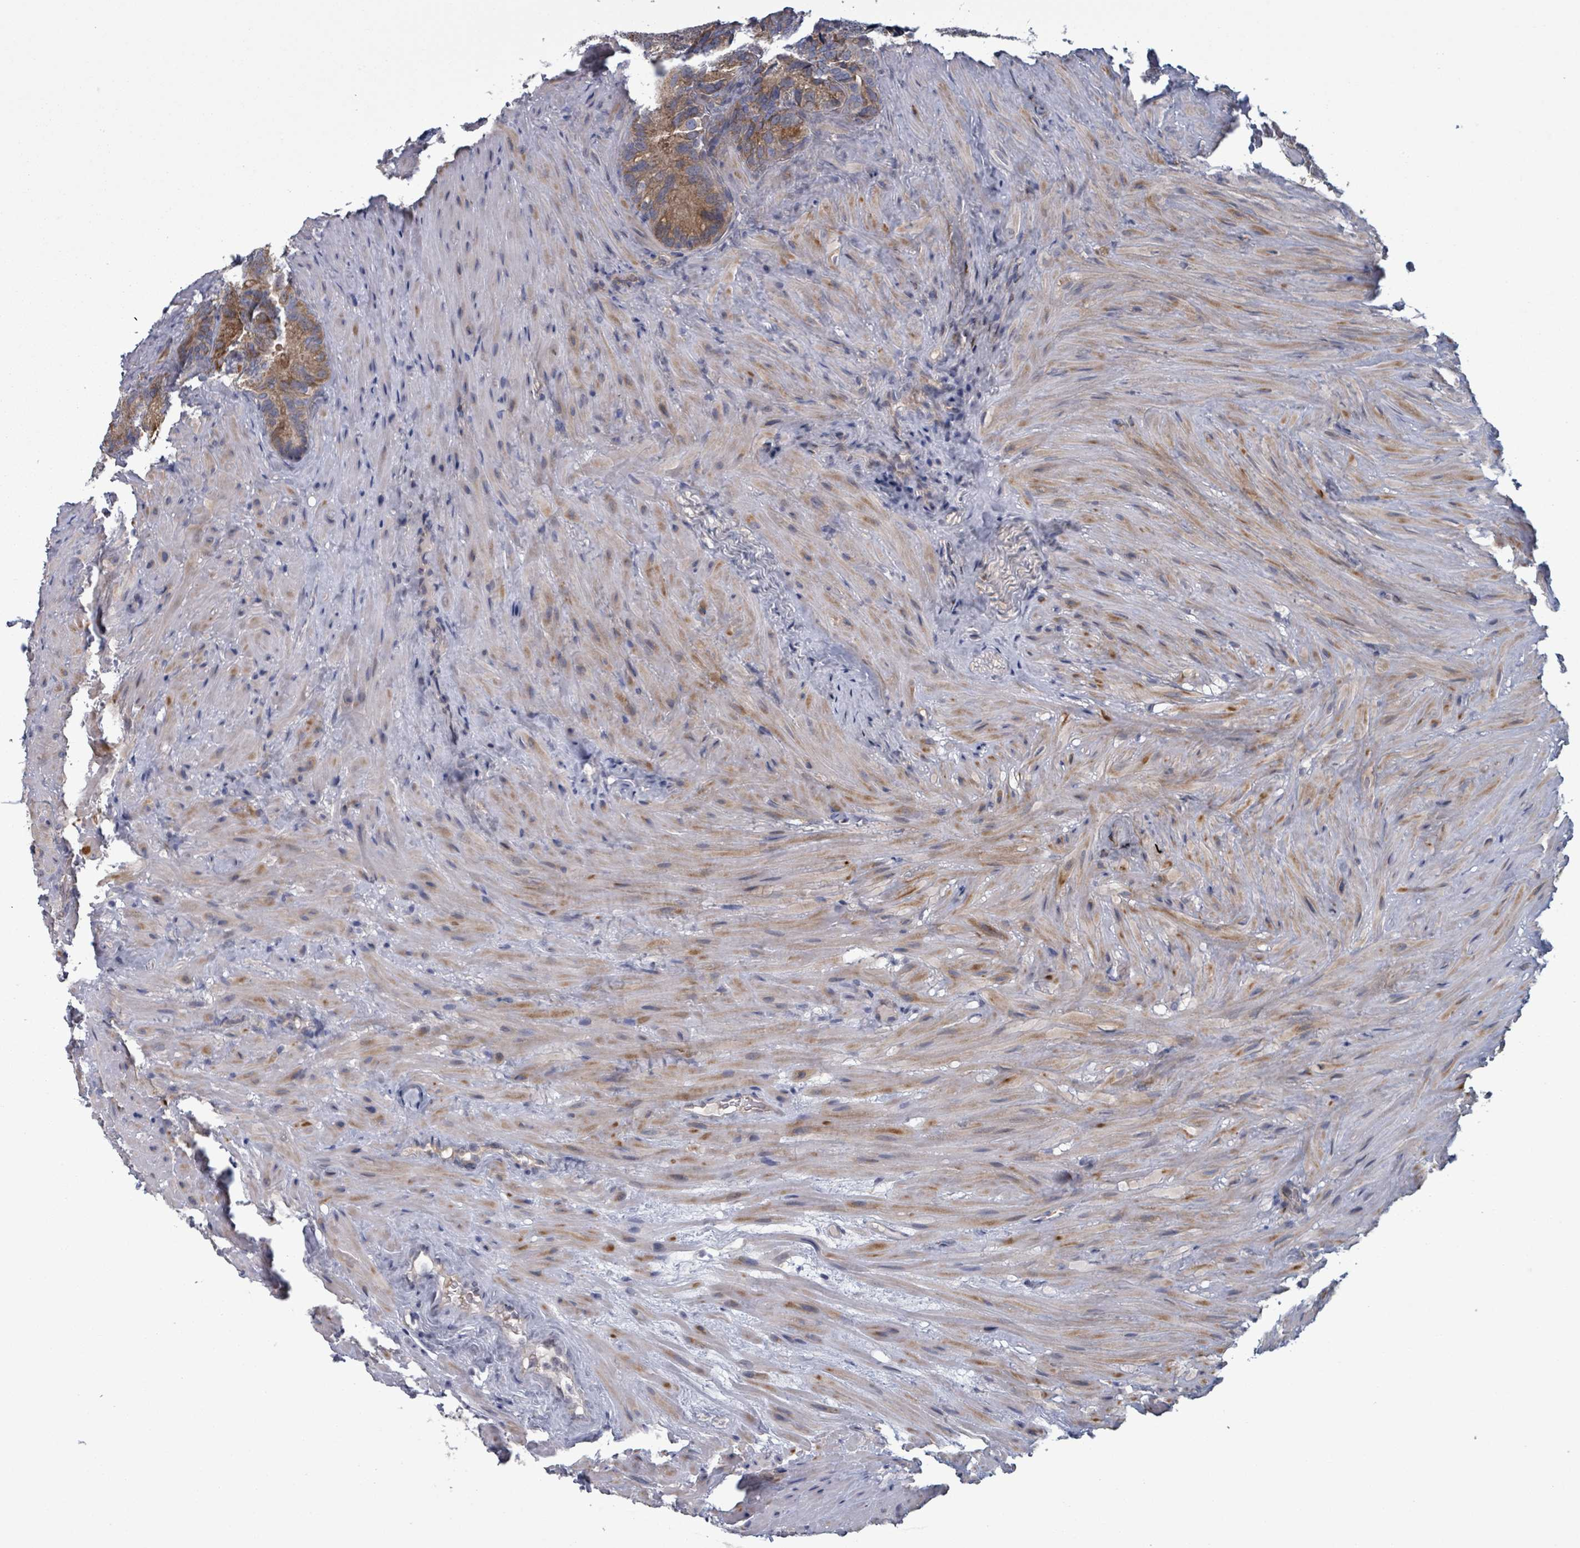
{"staining": {"intensity": "moderate", "quantity": ">75%", "location": "cytoplasmic/membranous"}, "tissue": "seminal vesicle", "cell_type": "Glandular cells", "image_type": "normal", "snomed": [{"axis": "morphology", "description": "Normal tissue, NOS"}, {"axis": "topography", "description": "Seminal veicle"}], "caption": "DAB (3,3'-diaminobenzidine) immunohistochemical staining of benign seminal vesicle exhibits moderate cytoplasmic/membranous protein positivity in approximately >75% of glandular cells. (IHC, brightfield microscopy, high magnification).", "gene": "FKBP1A", "patient": {"sex": "male", "age": 62}}